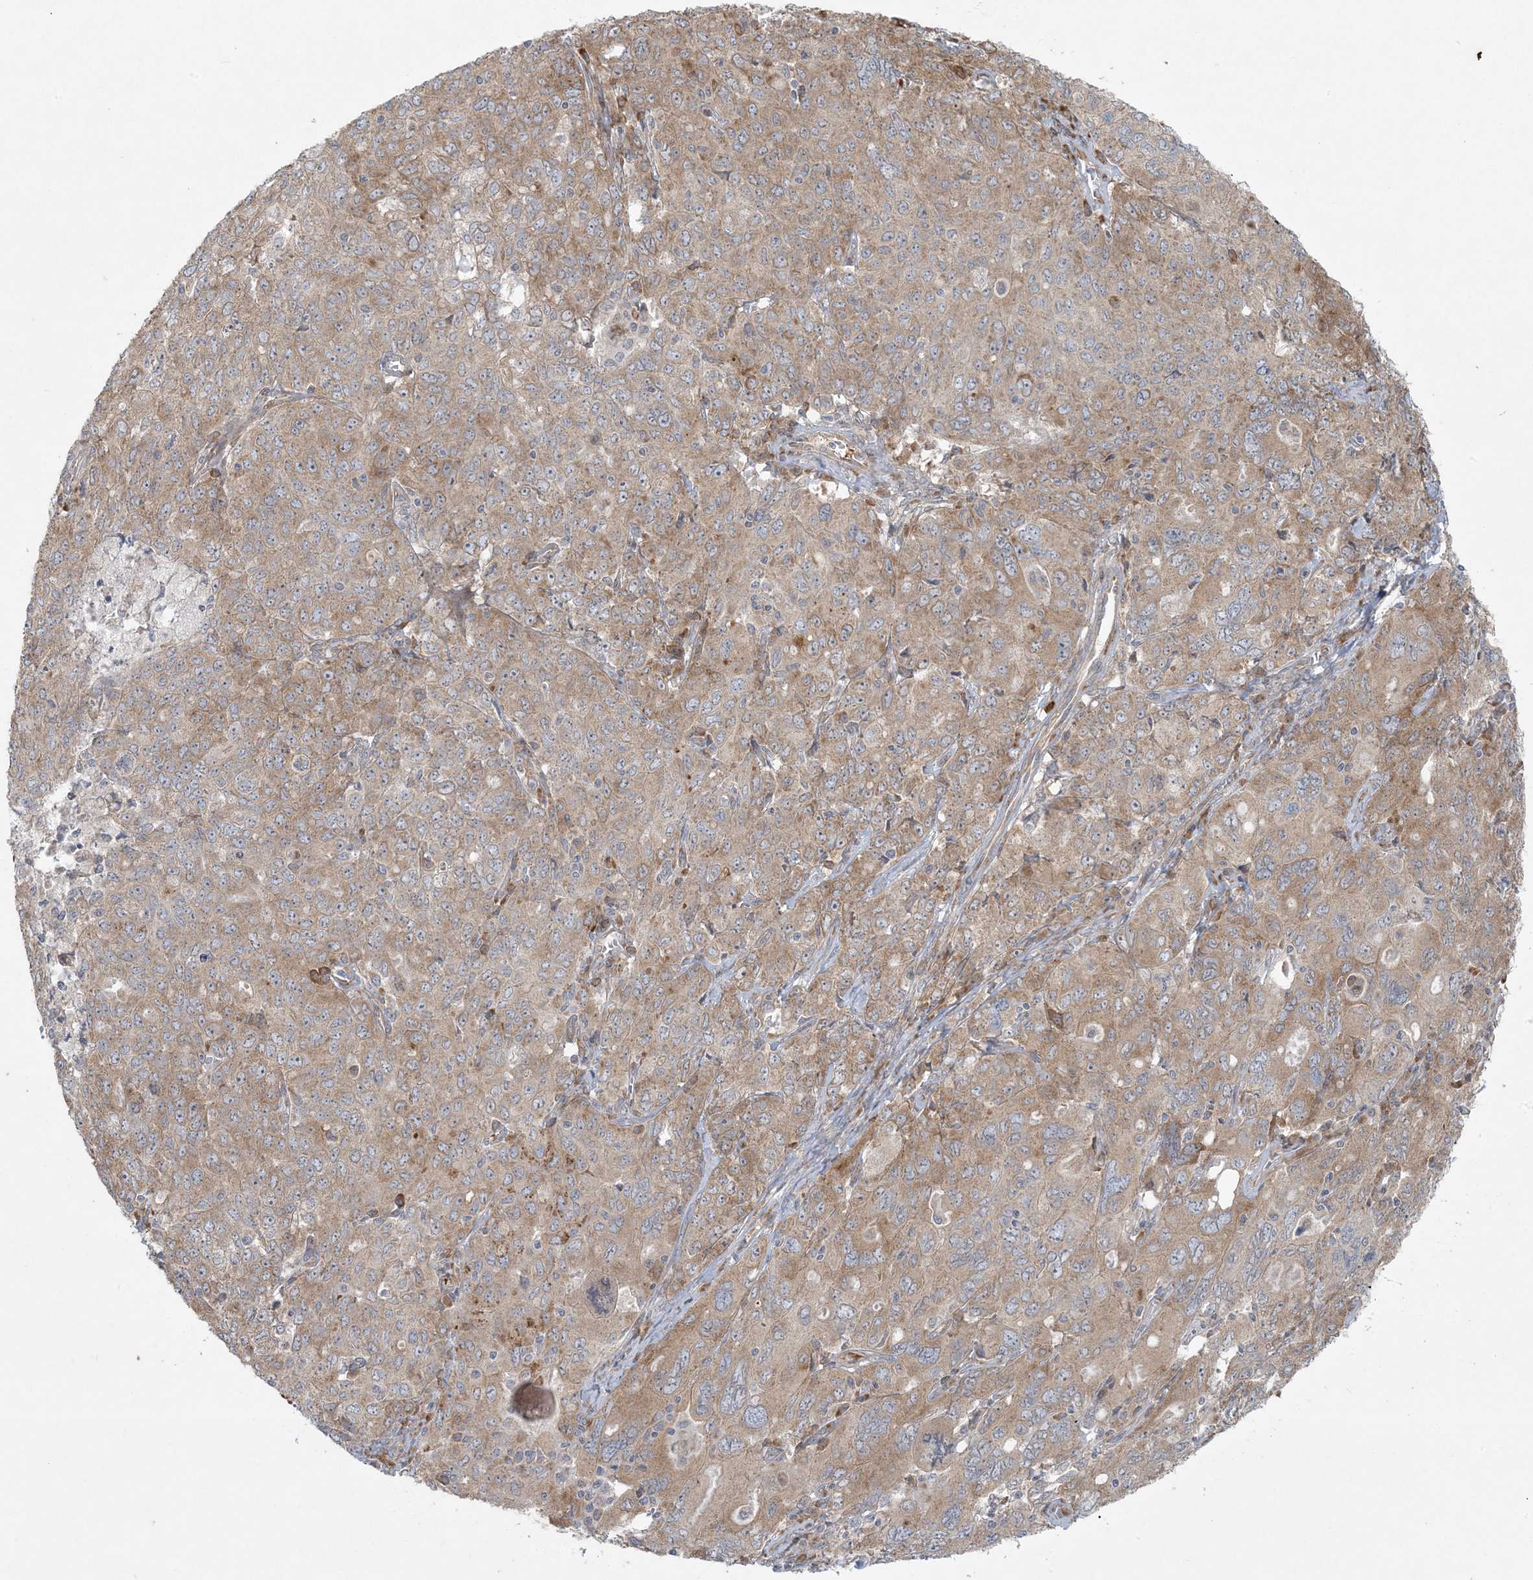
{"staining": {"intensity": "weak", "quantity": ">75%", "location": "cytoplasmic/membranous"}, "tissue": "ovarian cancer", "cell_type": "Tumor cells", "image_type": "cancer", "snomed": [{"axis": "morphology", "description": "Carcinoma, endometroid"}, {"axis": "topography", "description": "Ovary"}], "caption": "IHC image of ovarian cancer (endometroid carcinoma) stained for a protein (brown), which reveals low levels of weak cytoplasmic/membranous positivity in approximately >75% of tumor cells.", "gene": "ZNF263", "patient": {"sex": "female", "age": 62}}